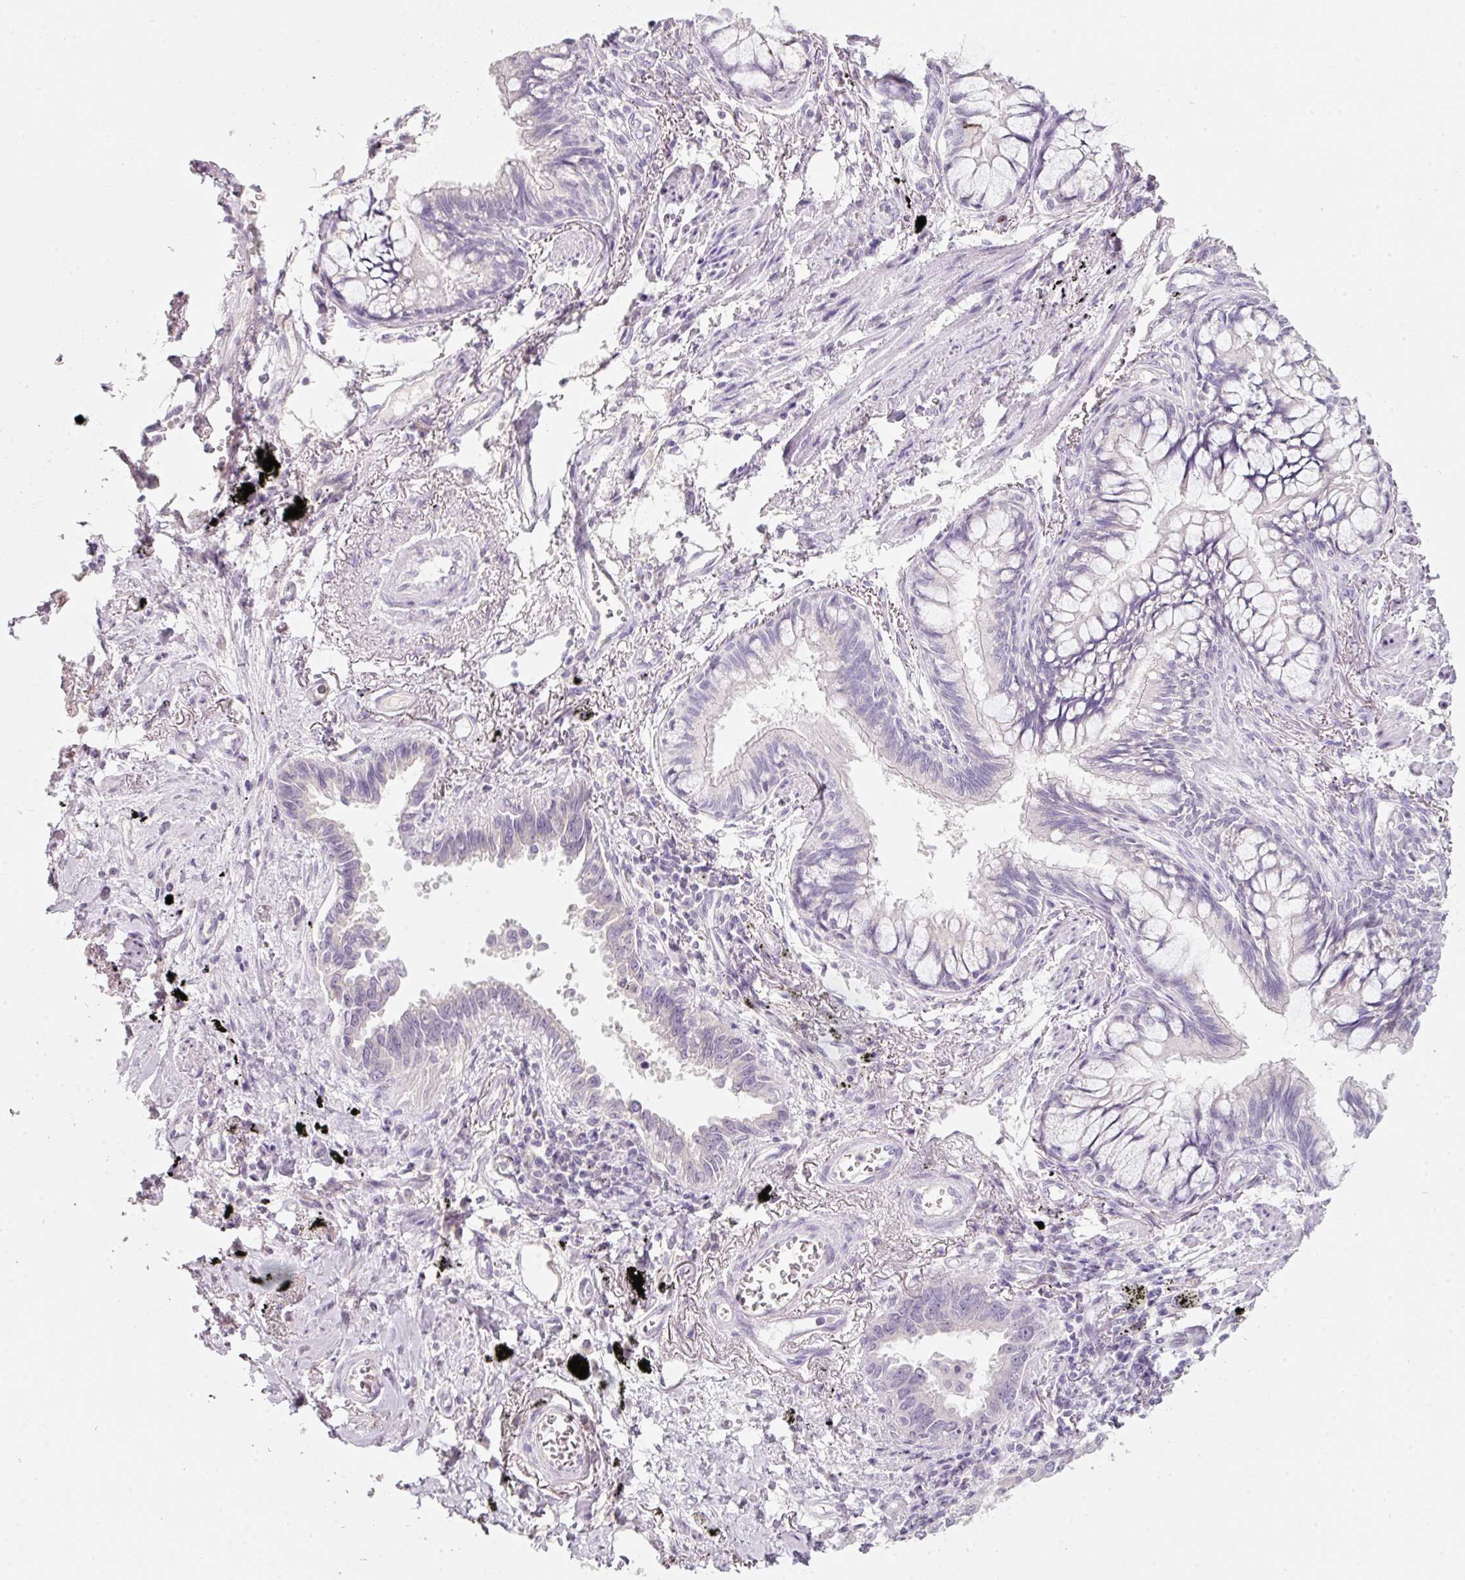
{"staining": {"intensity": "negative", "quantity": "none", "location": "none"}, "tissue": "lung cancer", "cell_type": "Tumor cells", "image_type": "cancer", "snomed": [{"axis": "morphology", "description": "Adenocarcinoma, NOS"}, {"axis": "topography", "description": "Lung"}], "caption": "Tumor cells are negative for protein expression in human lung cancer (adenocarcinoma).", "gene": "ENSG00000206549", "patient": {"sex": "male", "age": 67}}